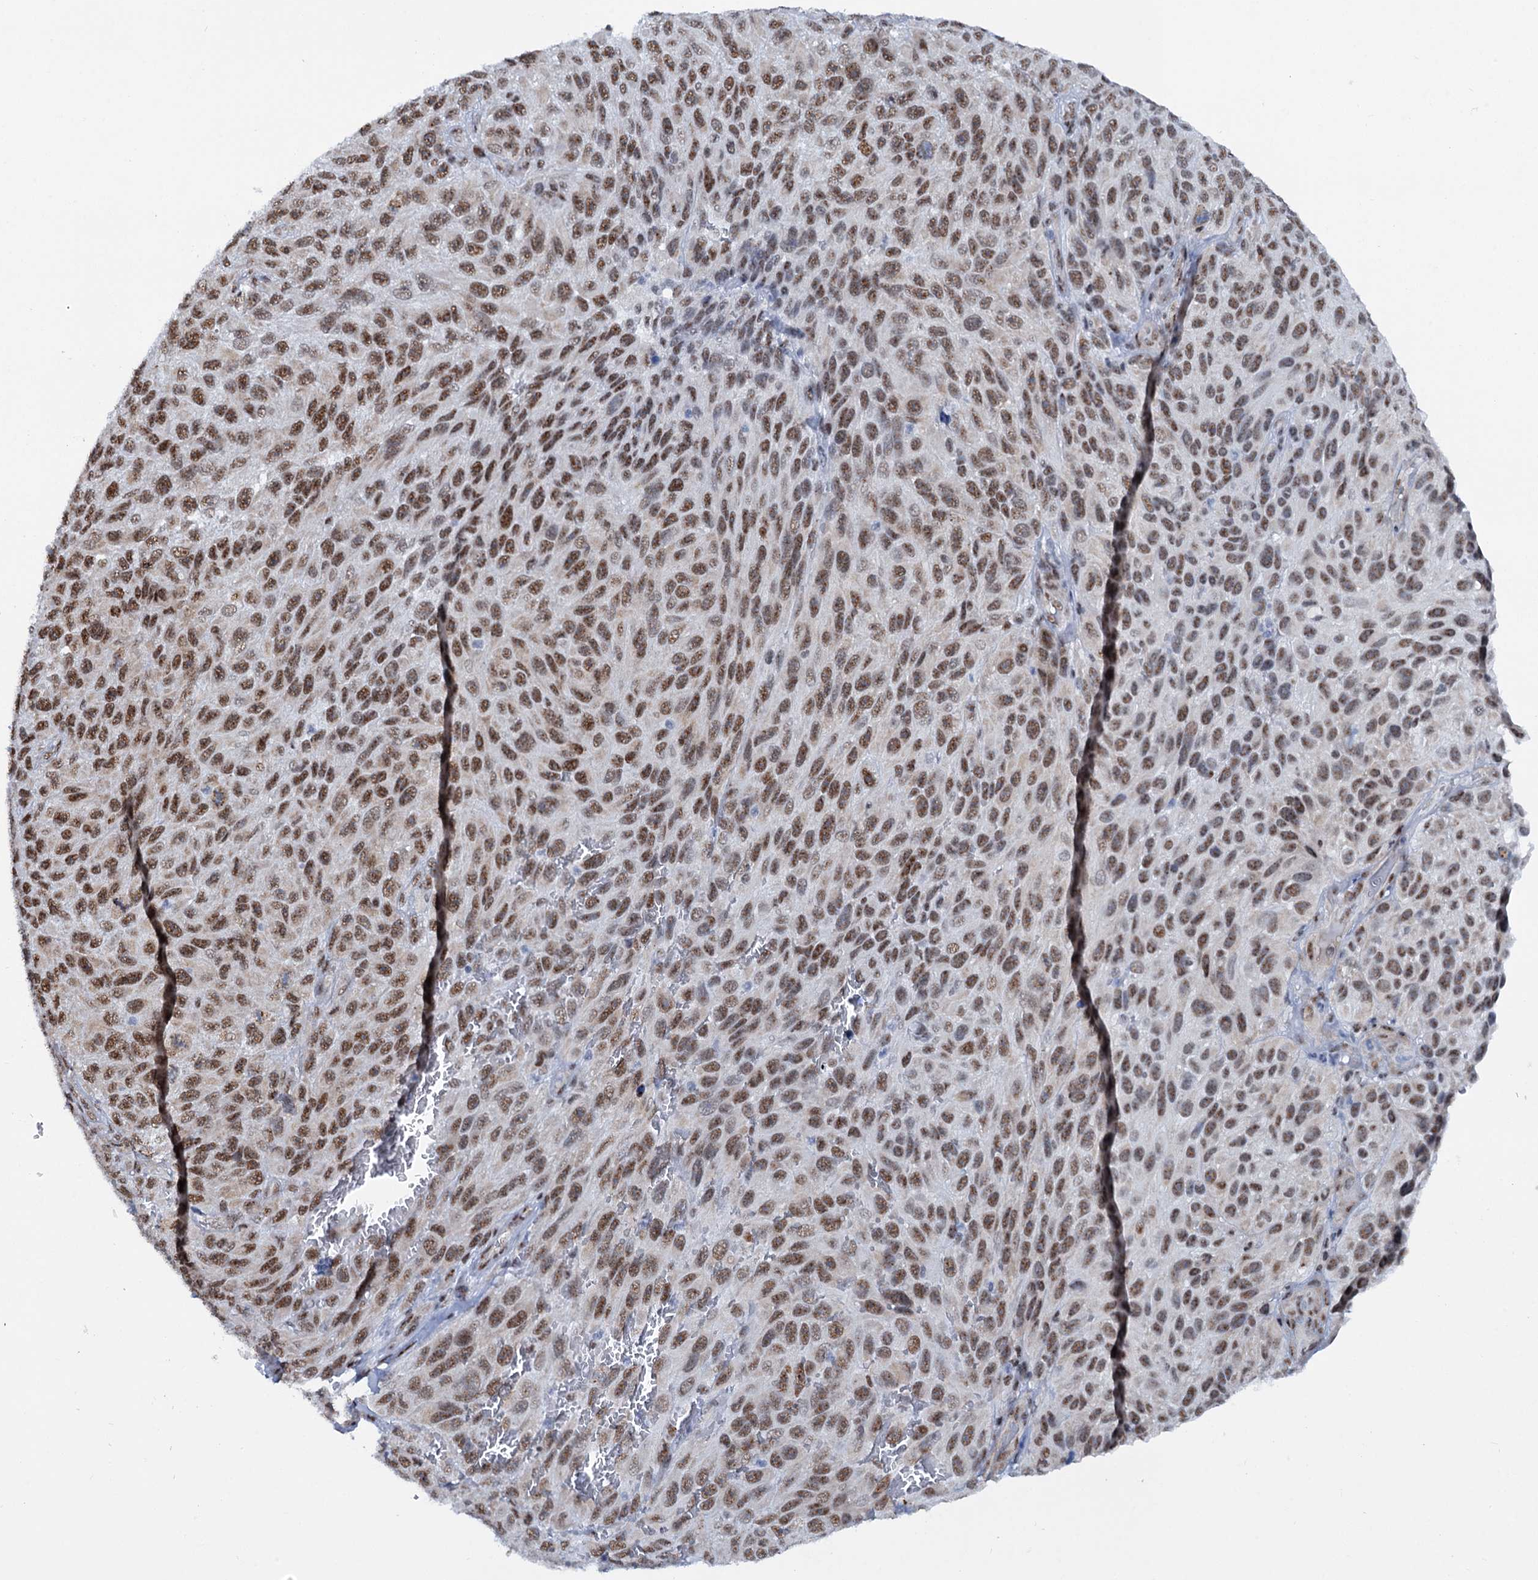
{"staining": {"intensity": "moderate", "quantity": ">75%", "location": "nuclear"}, "tissue": "melanoma", "cell_type": "Tumor cells", "image_type": "cancer", "snomed": [{"axis": "morphology", "description": "Normal tissue, NOS"}, {"axis": "morphology", "description": "Malignant melanoma, NOS"}, {"axis": "topography", "description": "Skin"}], "caption": "Malignant melanoma stained with a protein marker exhibits moderate staining in tumor cells.", "gene": "SREK1", "patient": {"sex": "female", "age": 96}}